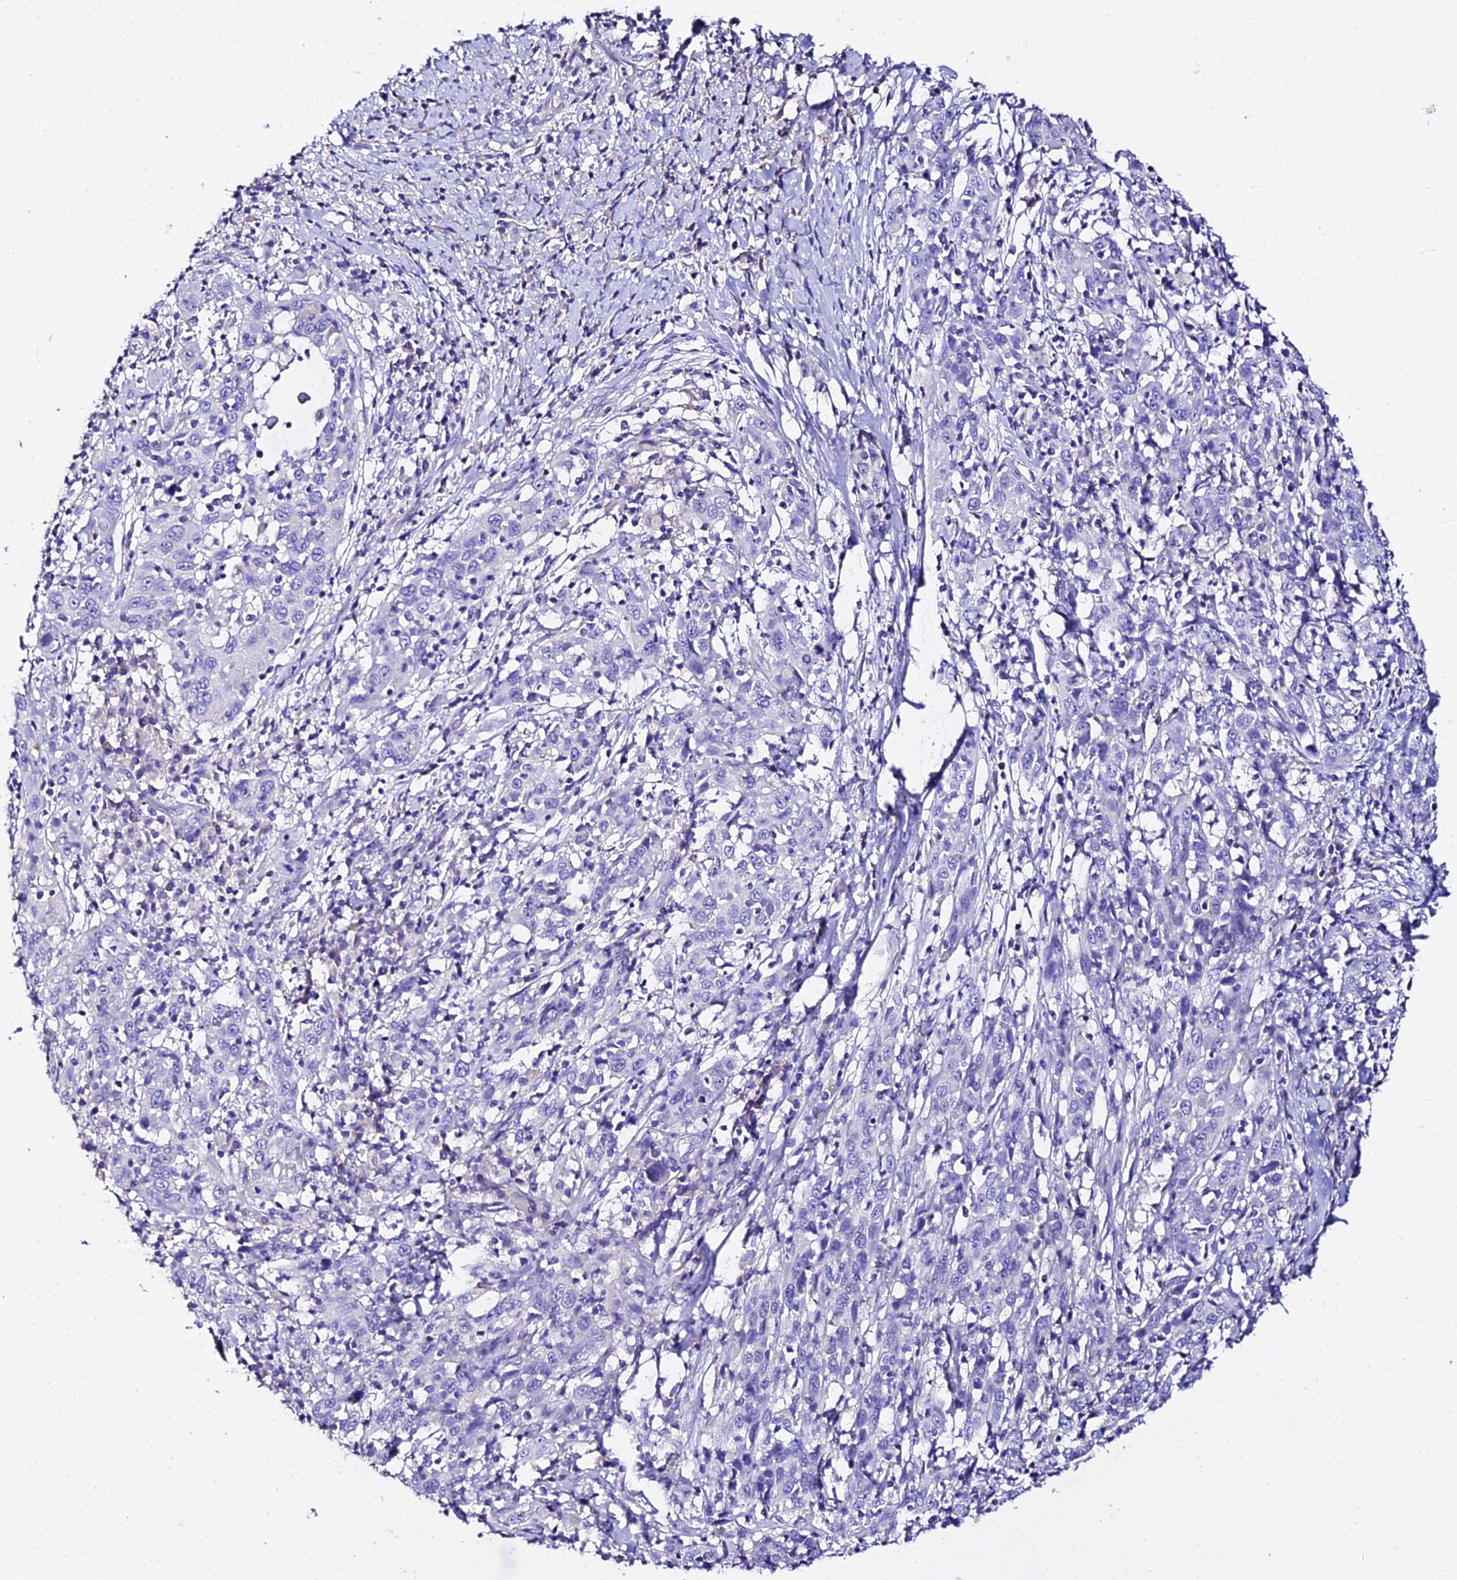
{"staining": {"intensity": "negative", "quantity": "none", "location": "none"}, "tissue": "cervical cancer", "cell_type": "Tumor cells", "image_type": "cancer", "snomed": [{"axis": "morphology", "description": "Squamous cell carcinoma, NOS"}, {"axis": "topography", "description": "Cervix"}], "caption": "Protein analysis of cervical squamous cell carcinoma demonstrates no significant expression in tumor cells.", "gene": "TMEM117", "patient": {"sex": "female", "age": 46}}